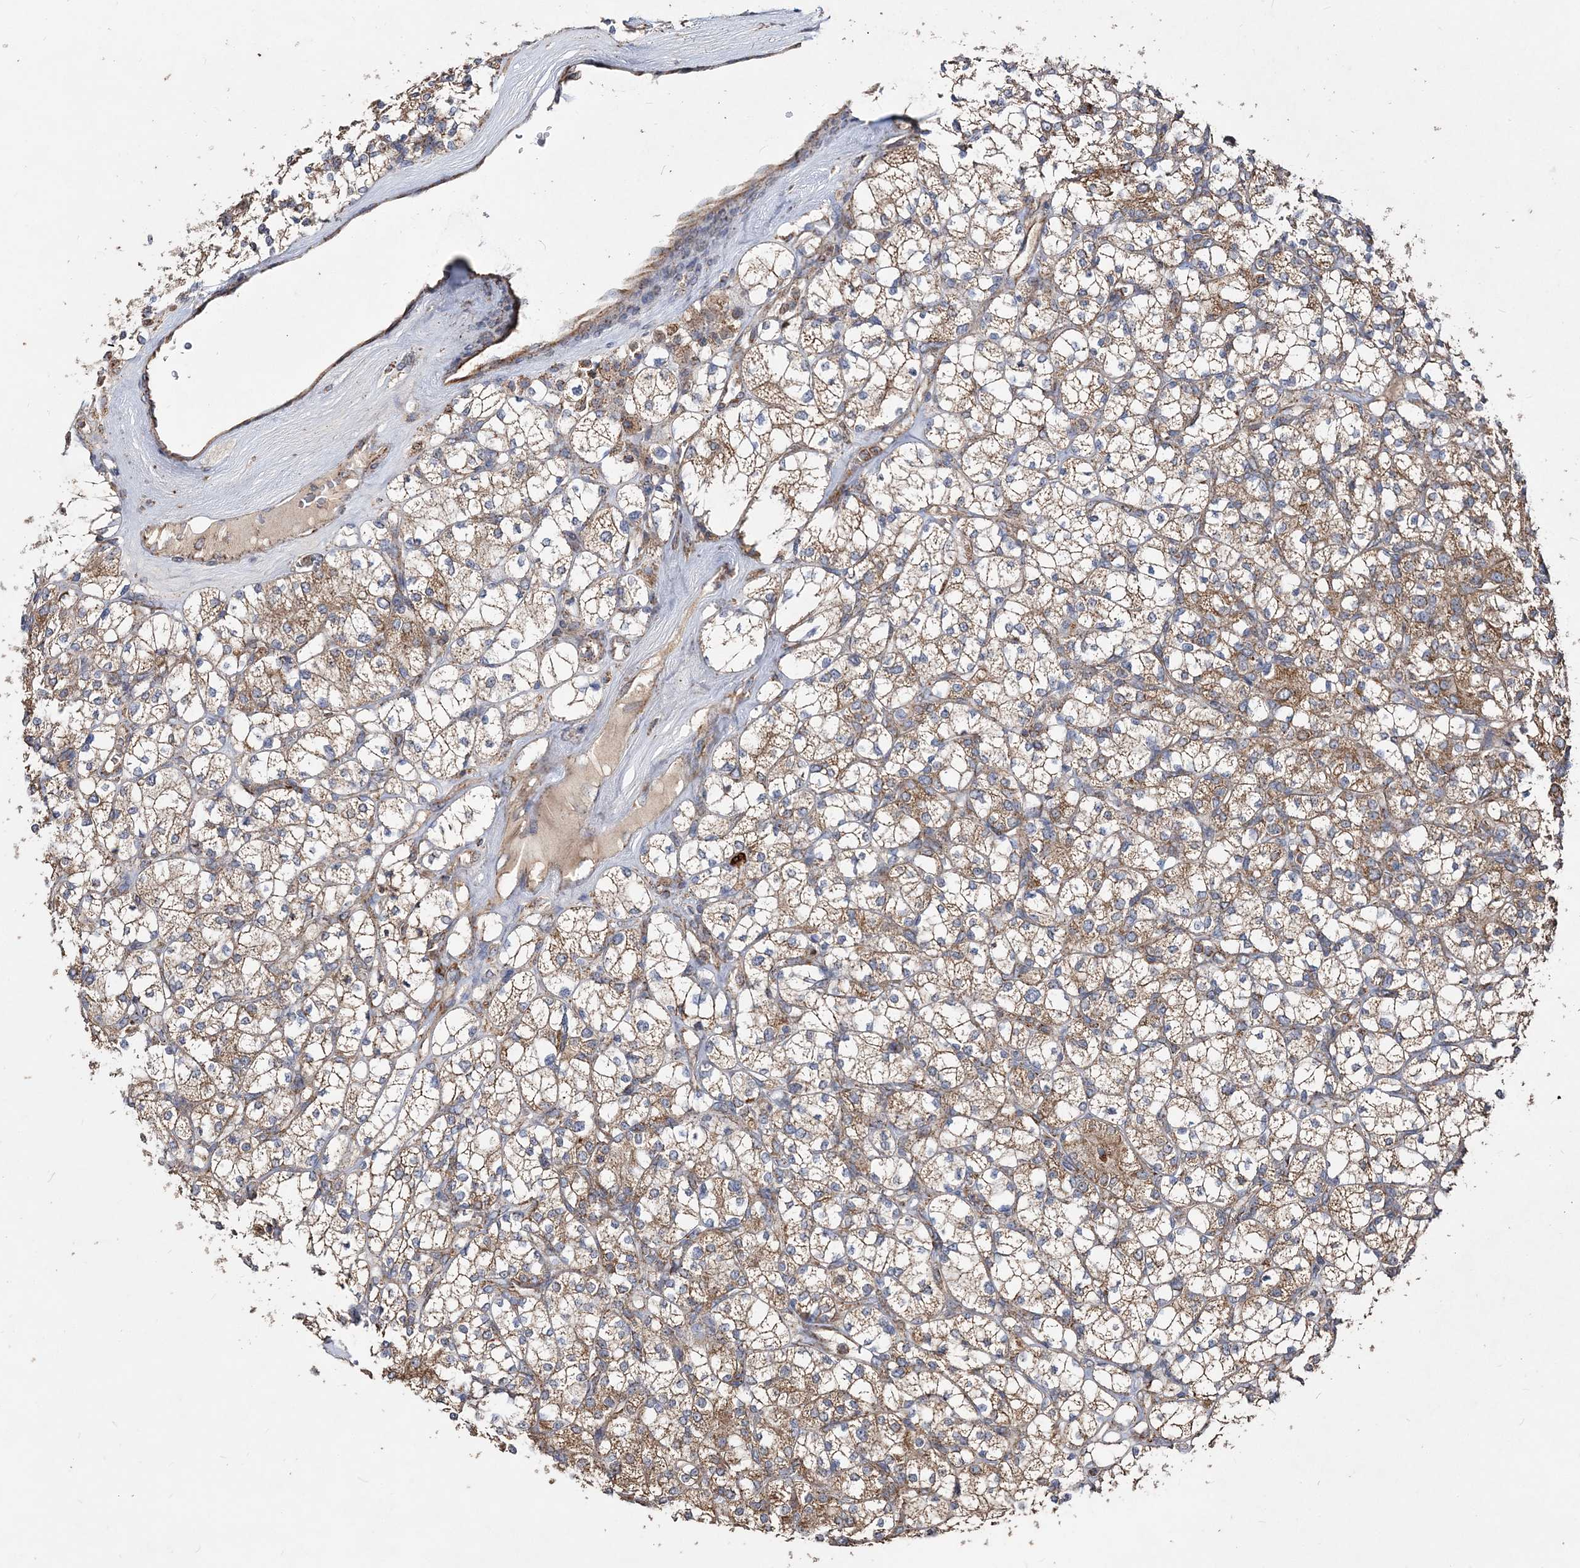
{"staining": {"intensity": "weak", "quantity": "25%-75%", "location": "cytoplasmic/membranous"}, "tissue": "renal cancer", "cell_type": "Tumor cells", "image_type": "cancer", "snomed": [{"axis": "morphology", "description": "Adenocarcinoma, NOS"}, {"axis": "topography", "description": "Kidney"}], "caption": "Adenocarcinoma (renal) tissue demonstrates weak cytoplasmic/membranous expression in approximately 25%-75% of tumor cells The staining was performed using DAB (3,3'-diaminobenzidine), with brown indicating positive protein expression. Nuclei are stained blue with hematoxylin.", "gene": "POC5", "patient": {"sex": "male", "age": 77}}